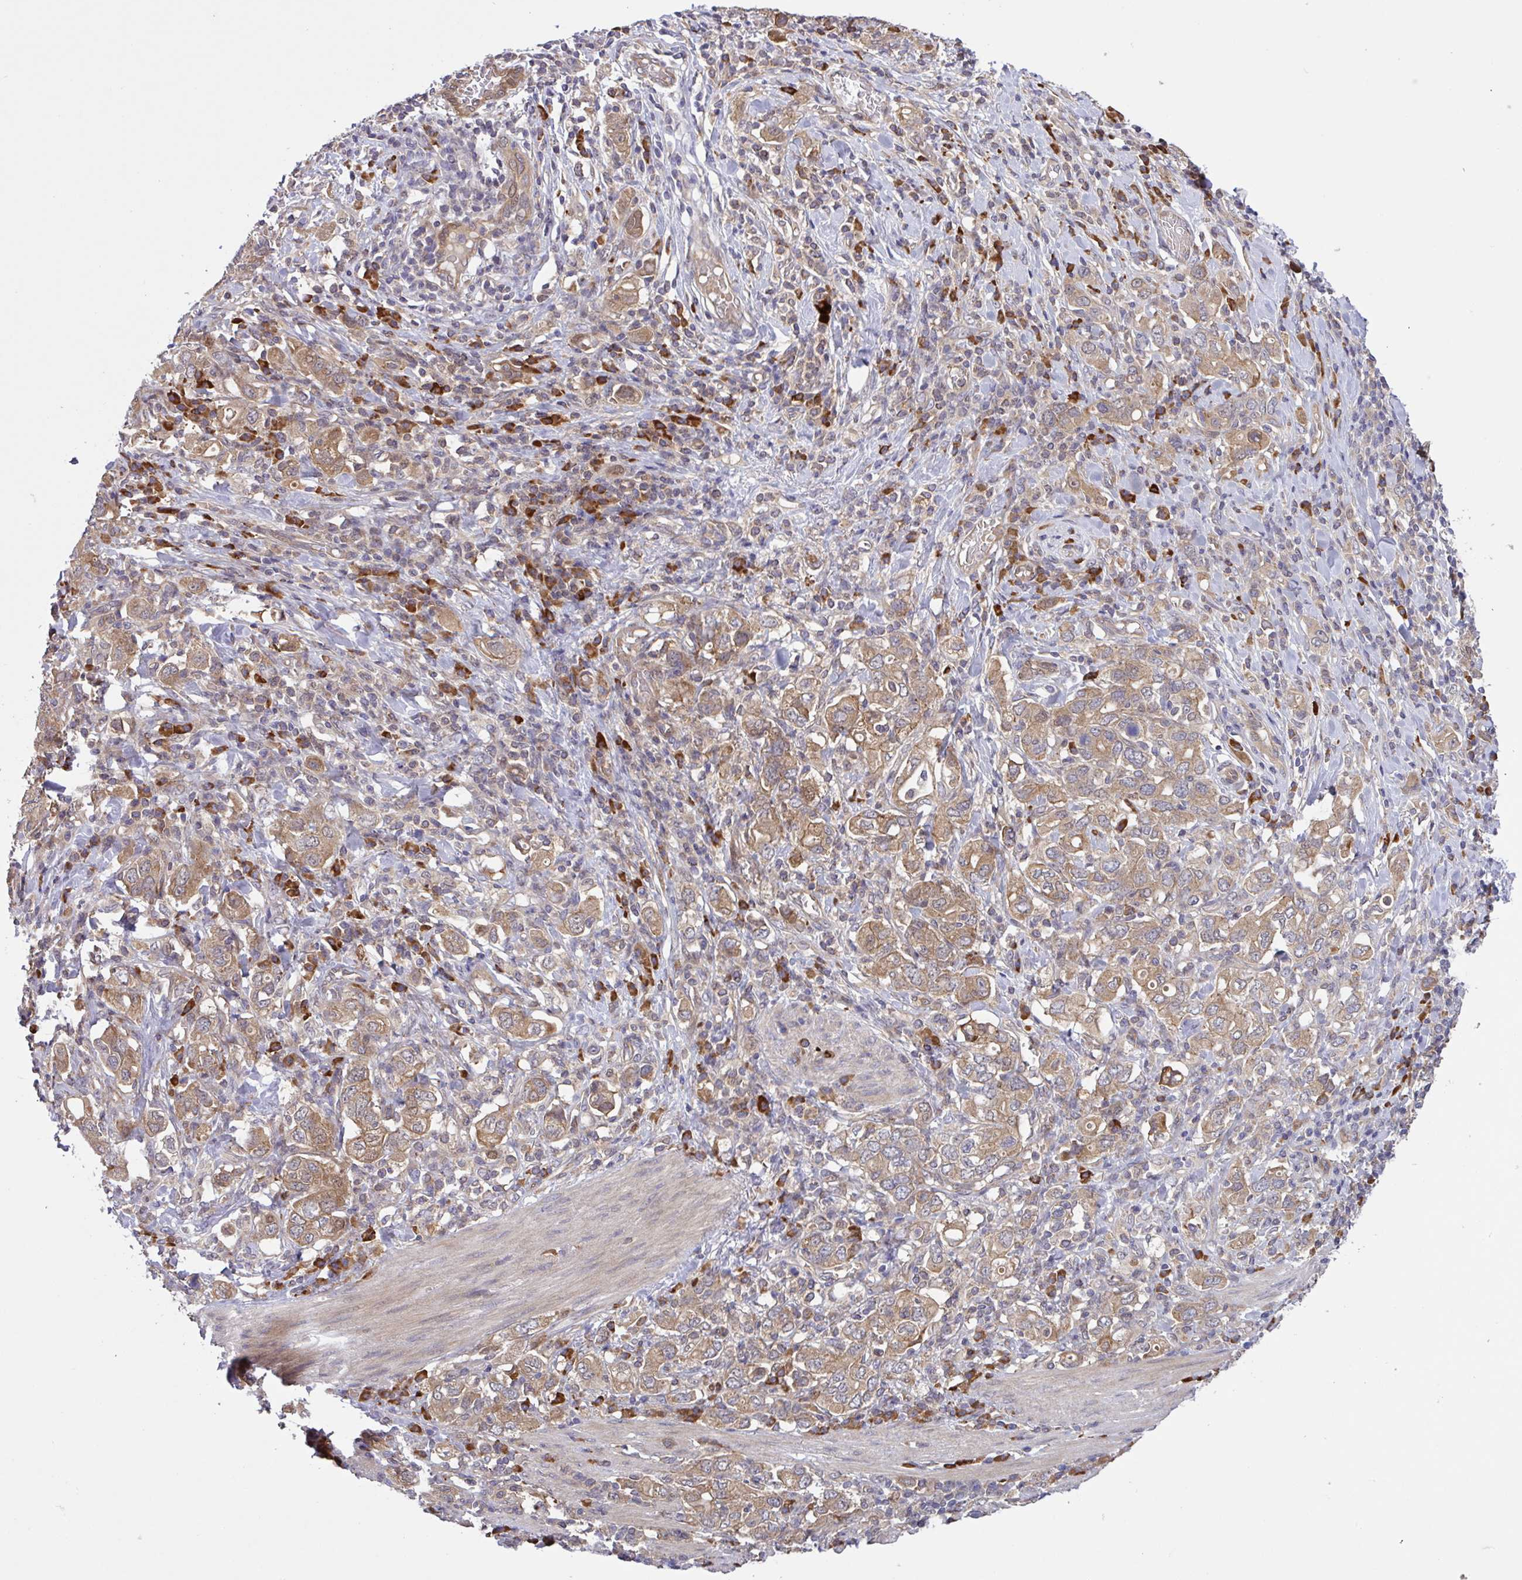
{"staining": {"intensity": "moderate", "quantity": ">75%", "location": "cytoplasmic/membranous"}, "tissue": "stomach cancer", "cell_type": "Tumor cells", "image_type": "cancer", "snomed": [{"axis": "morphology", "description": "Adenocarcinoma, NOS"}, {"axis": "topography", "description": "Stomach, upper"}, {"axis": "topography", "description": "Stomach"}], "caption": "Moderate cytoplasmic/membranous positivity is seen in about >75% of tumor cells in adenocarcinoma (stomach). The protein is shown in brown color, while the nuclei are stained blue.", "gene": "INTS10", "patient": {"sex": "male", "age": 62}}